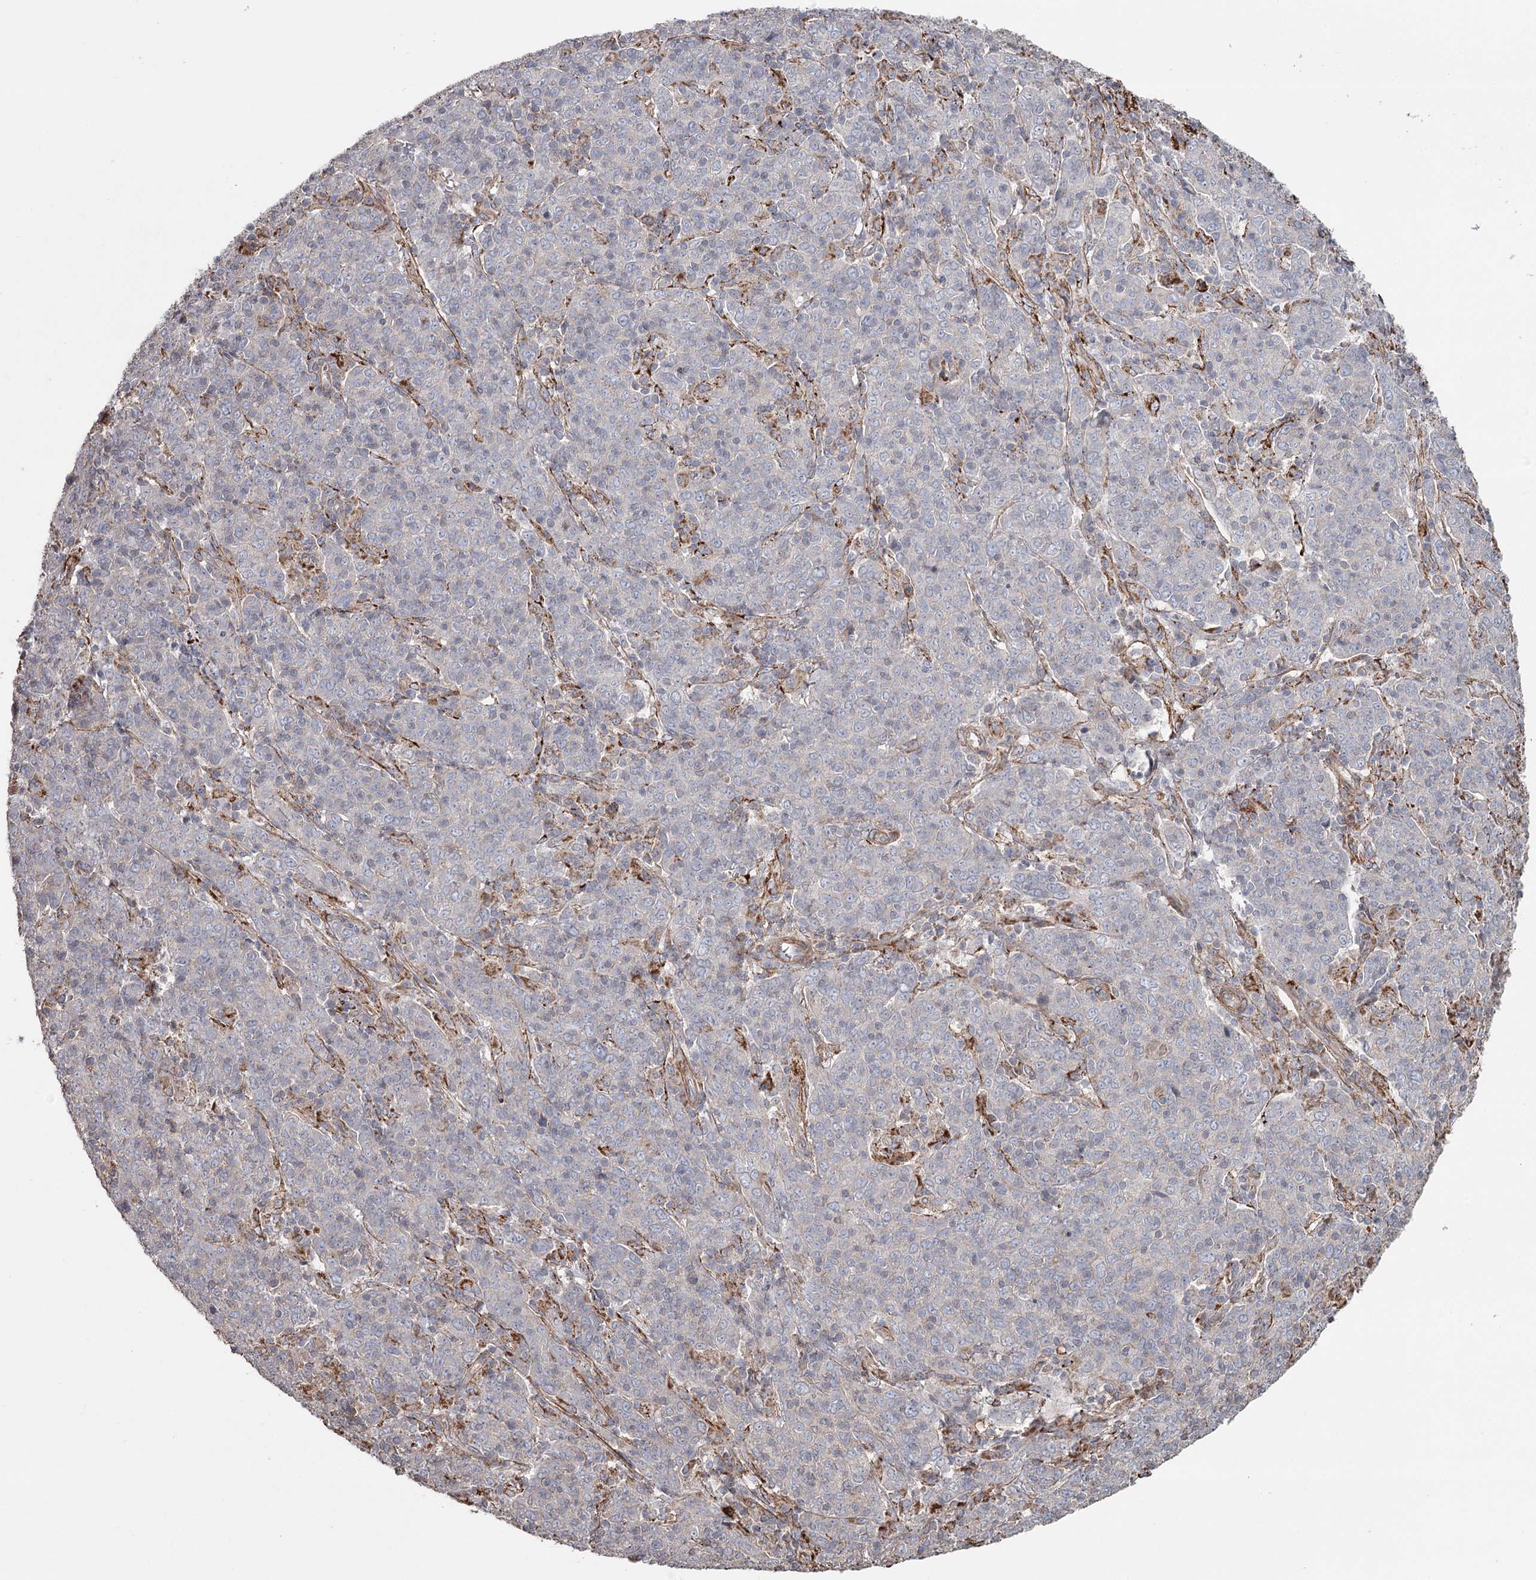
{"staining": {"intensity": "negative", "quantity": "none", "location": "none"}, "tissue": "cervical cancer", "cell_type": "Tumor cells", "image_type": "cancer", "snomed": [{"axis": "morphology", "description": "Squamous cell carcinoma, NOS"}, {"axis": "topography", "description": "Cervix"}], "caption": "IHC photomicrograph of human cervical cancer (squamous cell carcinoma) stained for a protein (brown), which shows no staining in tumor cells.", "gene": "DHRS9", "patient": {"sex": "female", "age": 67}}